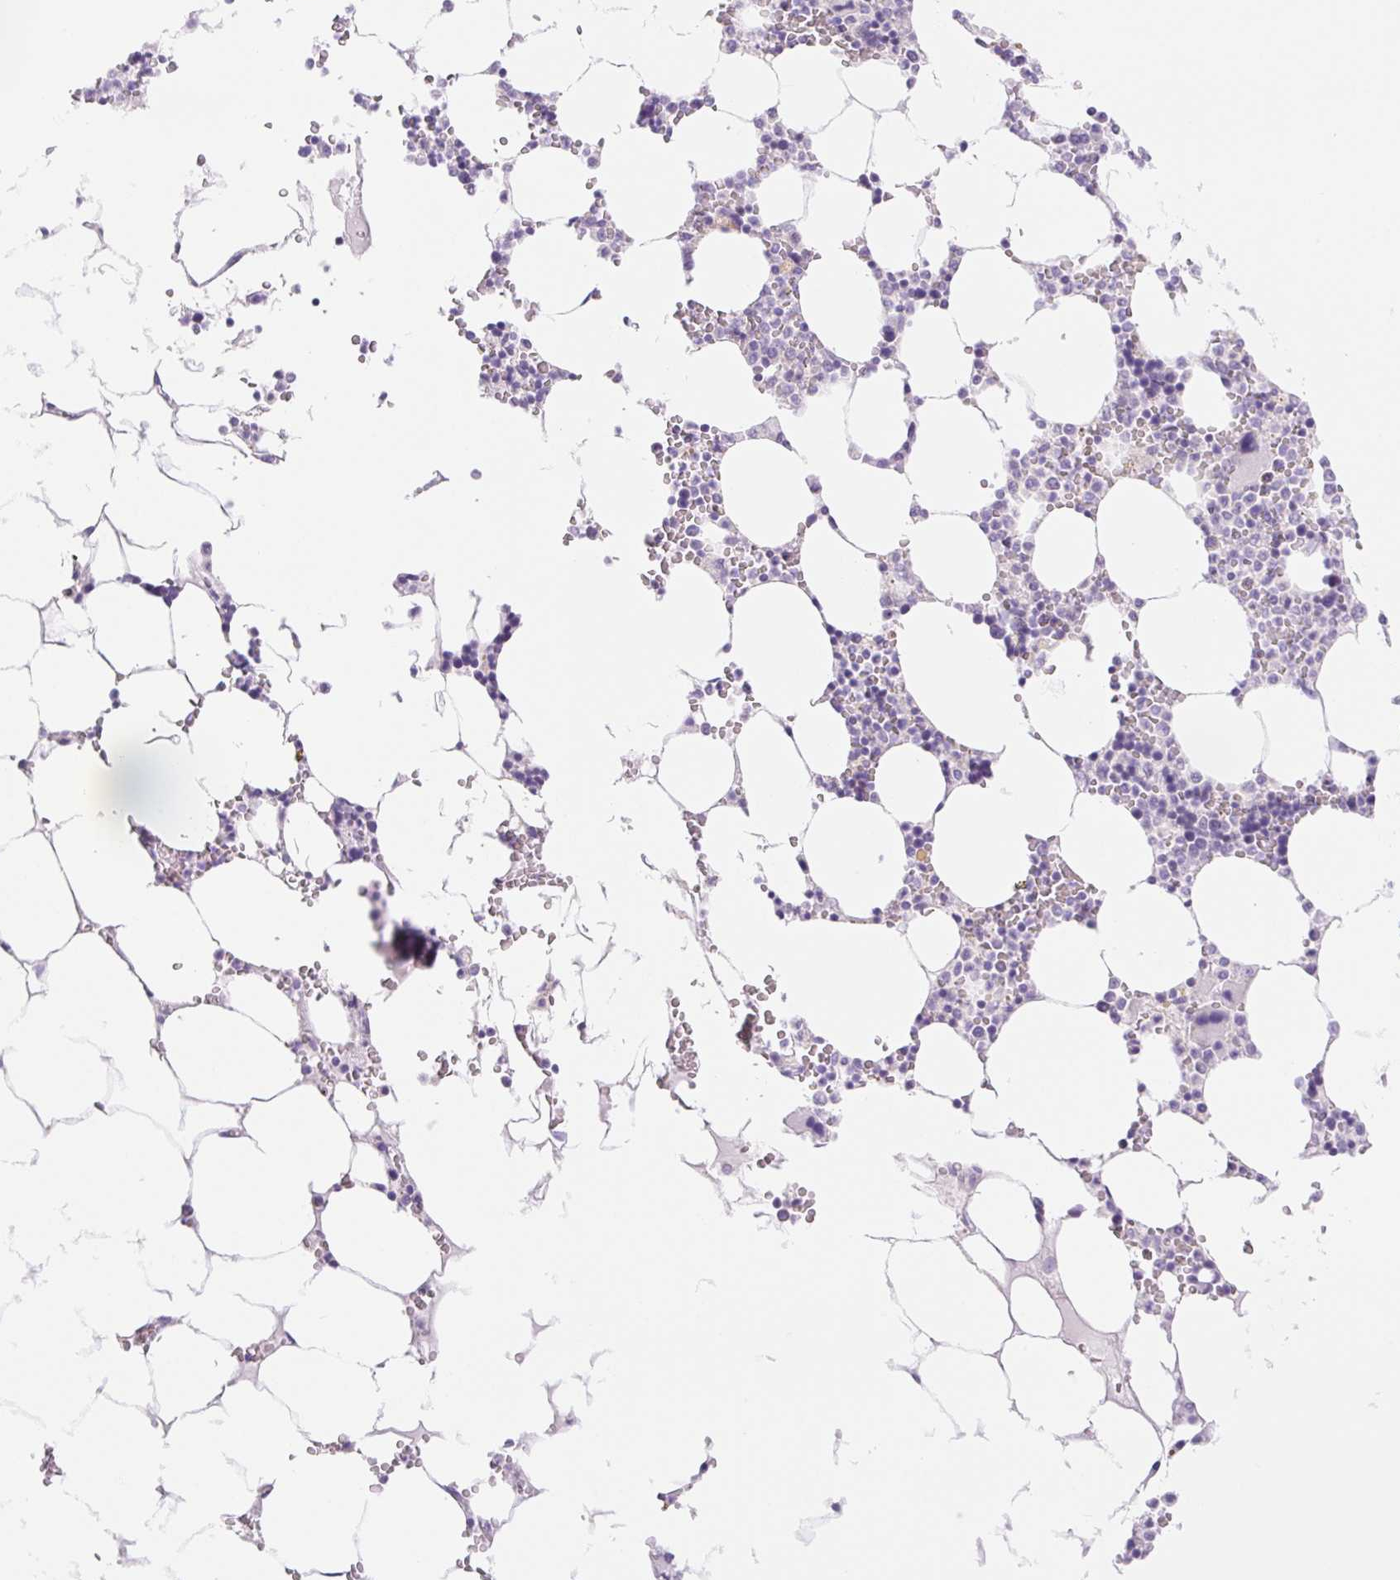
{"staining": {"intensity": "negative", "quantity": "none", "location": "none"}, "tissue": "bone marrow", "cell_type": "Hematopoietic cells", "image_type": "normal", "snomed": [{"axis": "morphology", "description": "Normal tissue, NOS"}, {"axis": "topography", "description": "Bone marrow"}], "caption": "Protein analysis of unremarkable bone marrow demonstrates no significant positivity in hematopoietic cells.", "gene": "DYNC2LI1", "patient": {"sex": "male", "age": 64}}